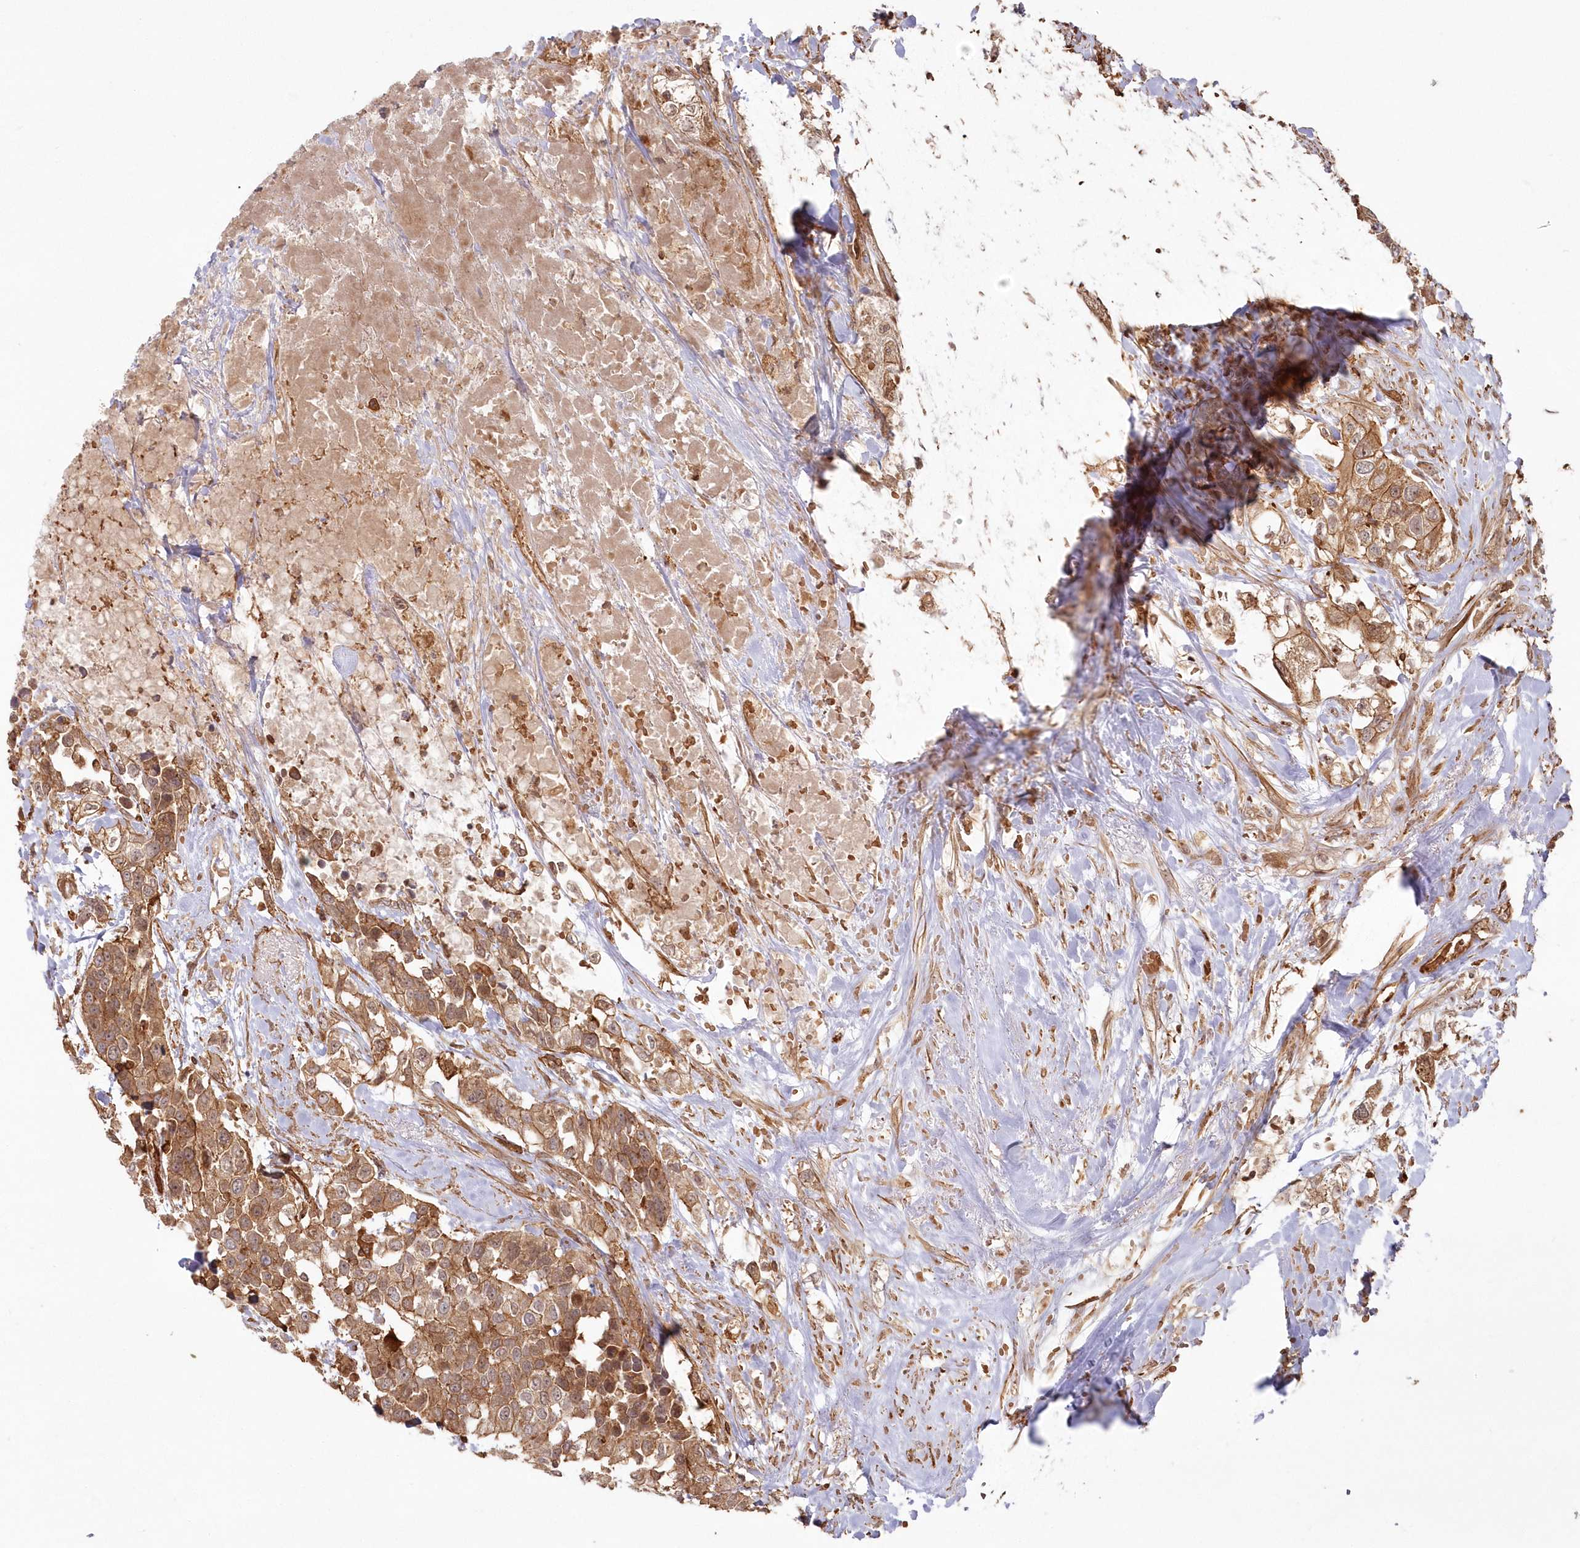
{"staining": {"intensity": "moderate", "quantity": ">75%", "location": "cytoplasmic/membranous"}, "tissue": "urothelial cancer", "cell_type": "Tumor cells", "image_type": "cancer", "snomed": [{"axis": "morphology", "description": "Urothelial carcinoma, High grade"}, {"axis": "topography", "description": "Urinary bladder"}], "caption": "The photomicrograph exhibits staining of urothelial cancer, revealing moderate cytoplasmic/membranous protein positivity (brown color) within tumor cells.", "gene": "RGCC", "patient": {"sex": "female", "age": 80}}